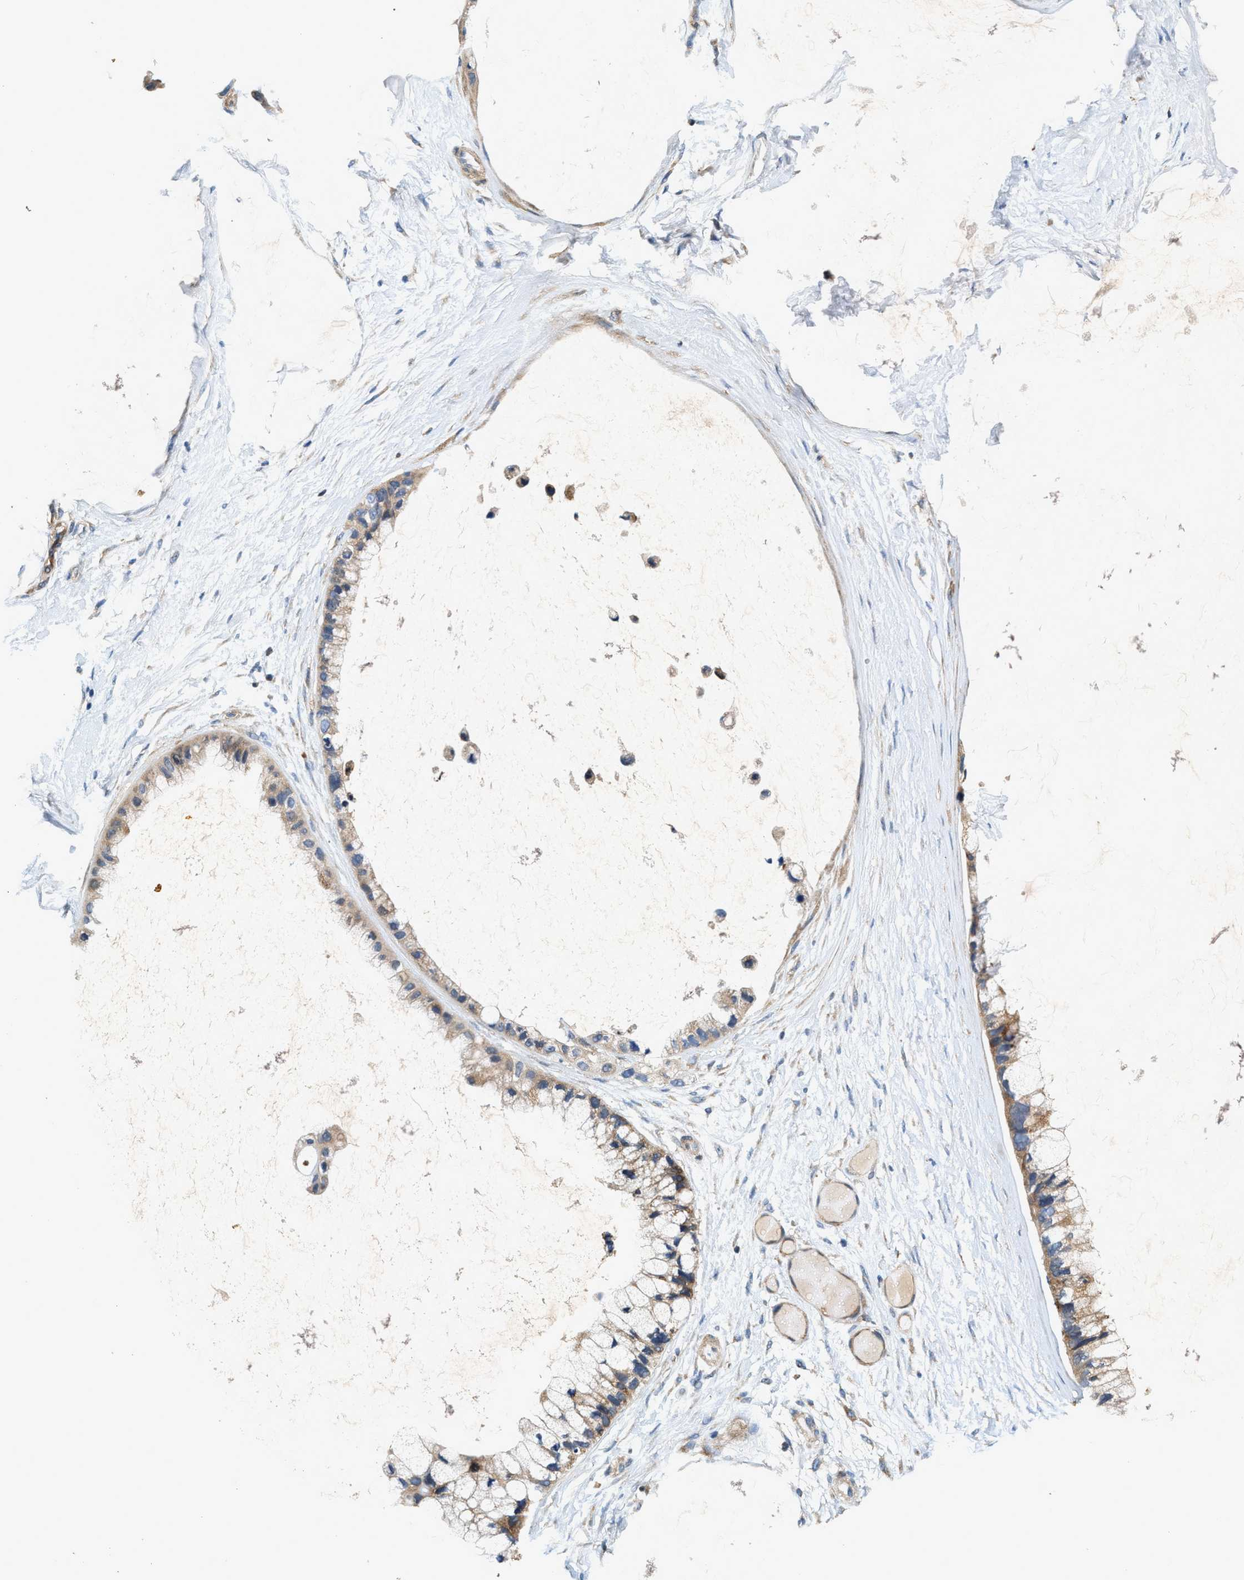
{"staining": {"intensity": "moderate", "quantity": ">75%", "location": "cytoplasmic/membranous"}, "tissue": "ovarian cancer", "cell_type": "Tumor cells", "image_type": "cancer", "snomed": [{"axis": "morphology", "description": "Cystadenocarcinoma, mucinous, NOS"}, {"axis": "topography", "description": "Ovary"}], "caption": "Tumor cells display medium levels of moderate cytoplasmic/membranous expression in approximately >75% of cells in ovarian mucinous cystadenocarcinoma. The staining was performed using DAB (3,3'-diaminobenzidine) to visualize the protein expression in brown, while the nuclei were stained in blue with hematoxylin (Magnification: 20x).", "gene": "DUSP10", "patient": {"sex": "female", "age": 39}}